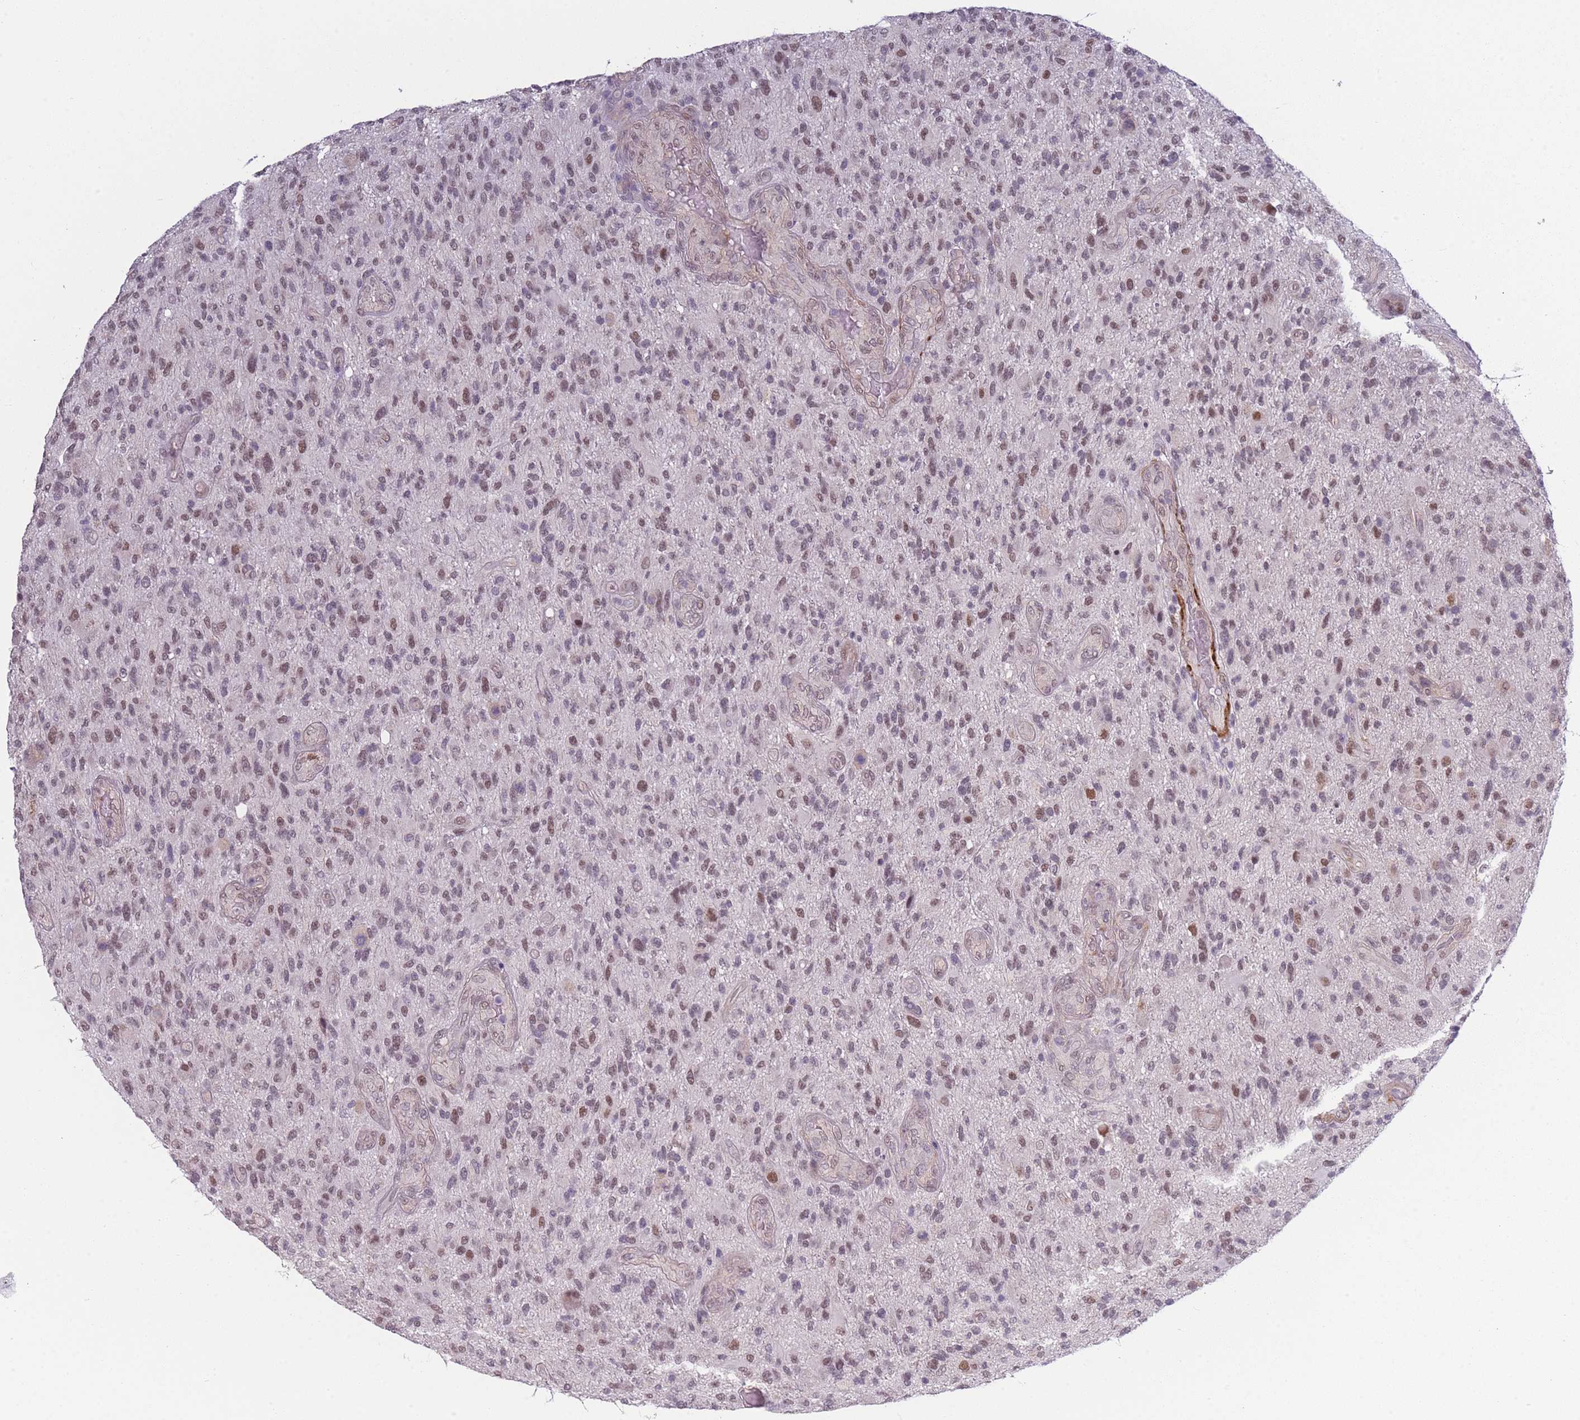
{"staining": {"intensity": "moderate", "quantity": "25%-75%", "location": "nuclear"}, "tissue": "glioma", "cell_type": "Tumor cells", "image_type": "cancer", "snomed": [{"axis": "morphology", "description": "Glioma, malignant, High grade"}, {"axis": "topography", "description": "Brain"}], "caption": "IHC photomicrograph of neoplastic tissue: glioma stained using immunohistochemistry (IHC) demonstrates medium levels of moderate protein expression localized specifically in the nuclear of tumor cells, appearing as a nuclear brown color.", "gene": "SIN3B", "patient": {"sex": "male", "age": 47}}